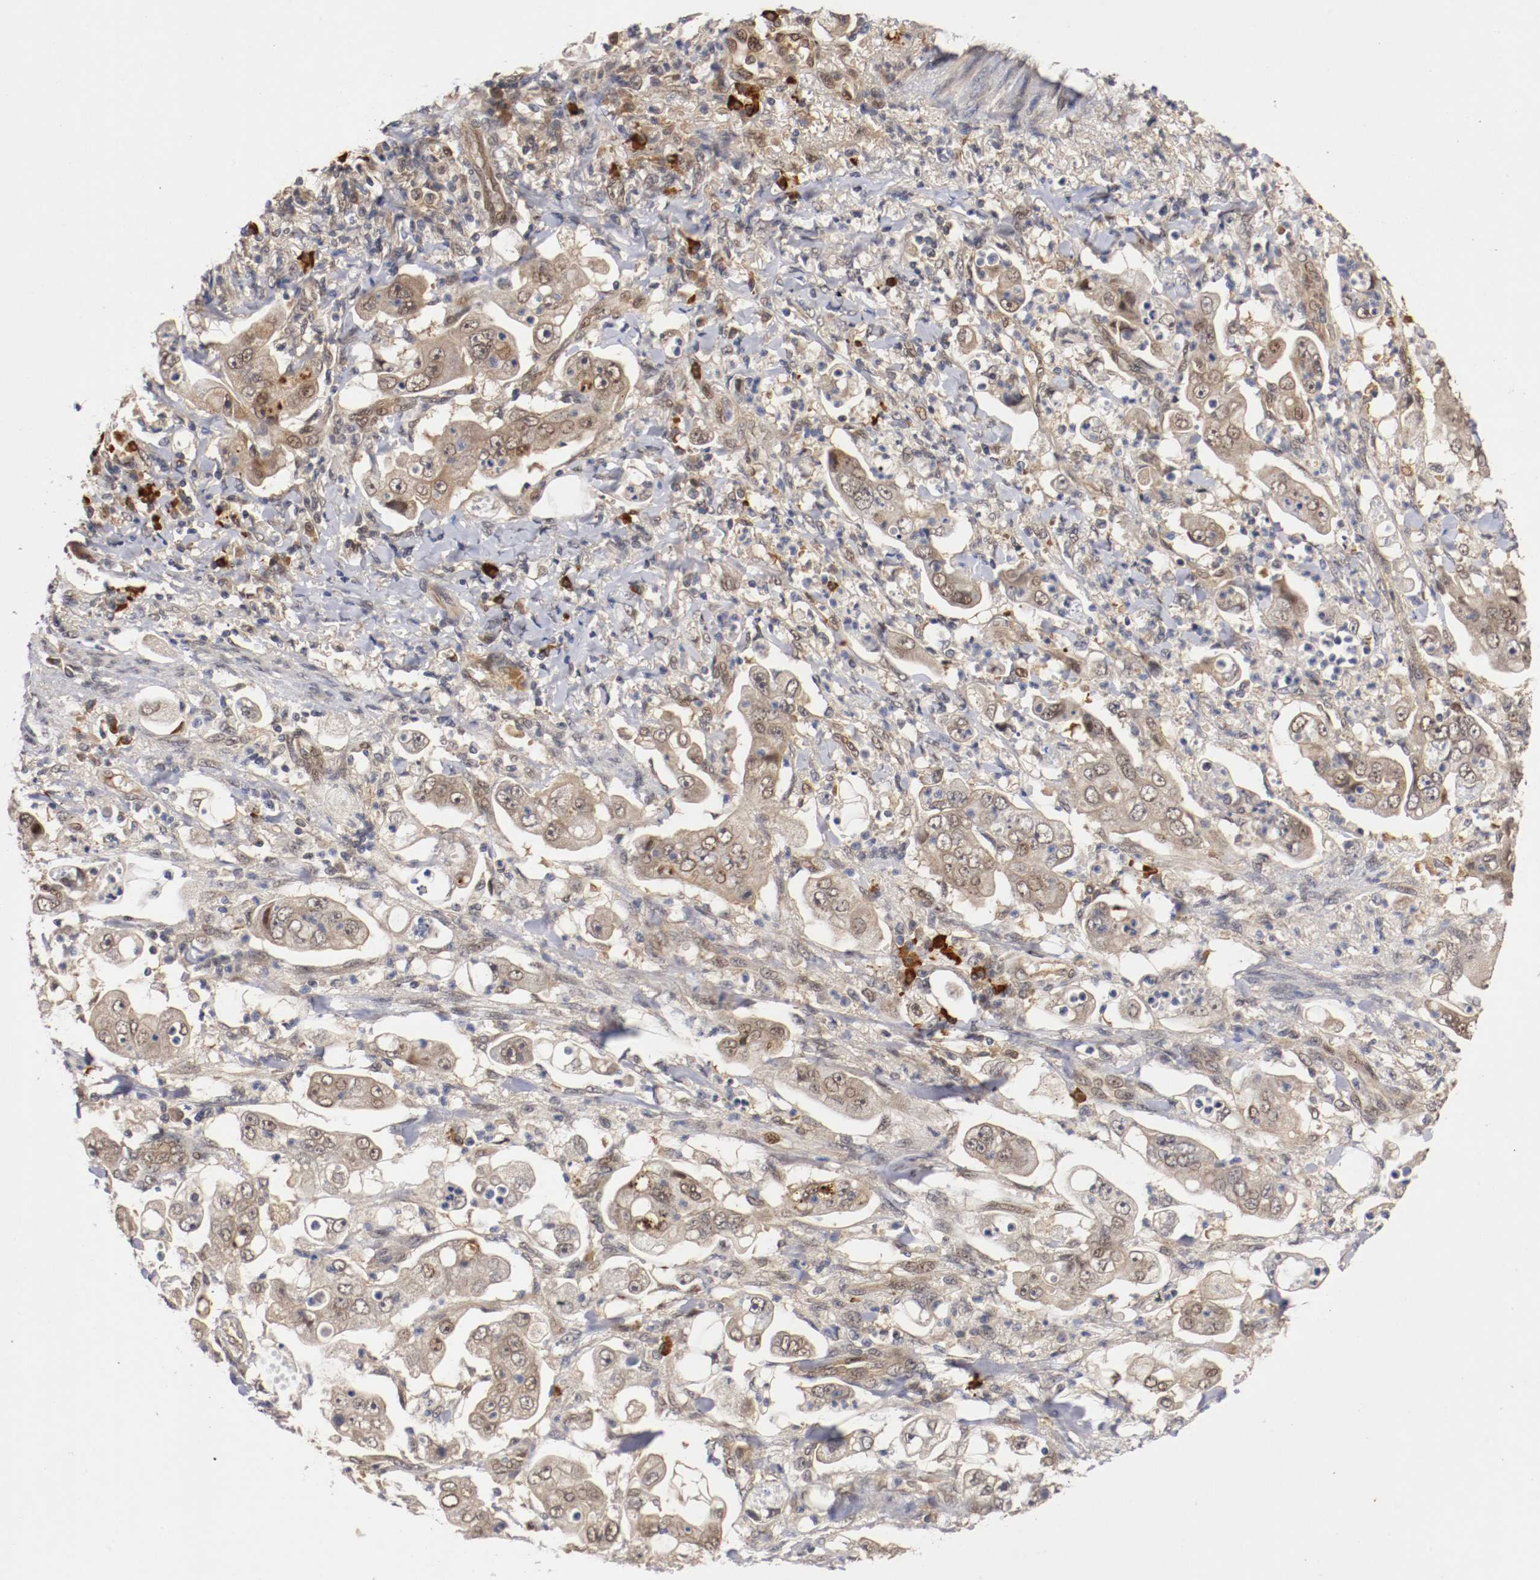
{"staining": {"intensity": "weak", "quantity": ">75%", "location": "cytoplasmic/membranous,nuclear"}, "tissue": "stomach cancer", "cell_type": "Tumor cells", "image_type": "cancer", "snomed": [{"axis": "morphology", "description": "Adenocarcinoma, NOS"}, {"axis": "topography", "description": "Stomach"}], "caption": "Human adenocarcinoma (stomach) stained with a brown dye displays weak cytoplasmic/membranous and nuclear positive expression in approximately >75% of tumor cells.", "gene": "DNMT3B", "patient": {"sex": "male", "age": 62}}